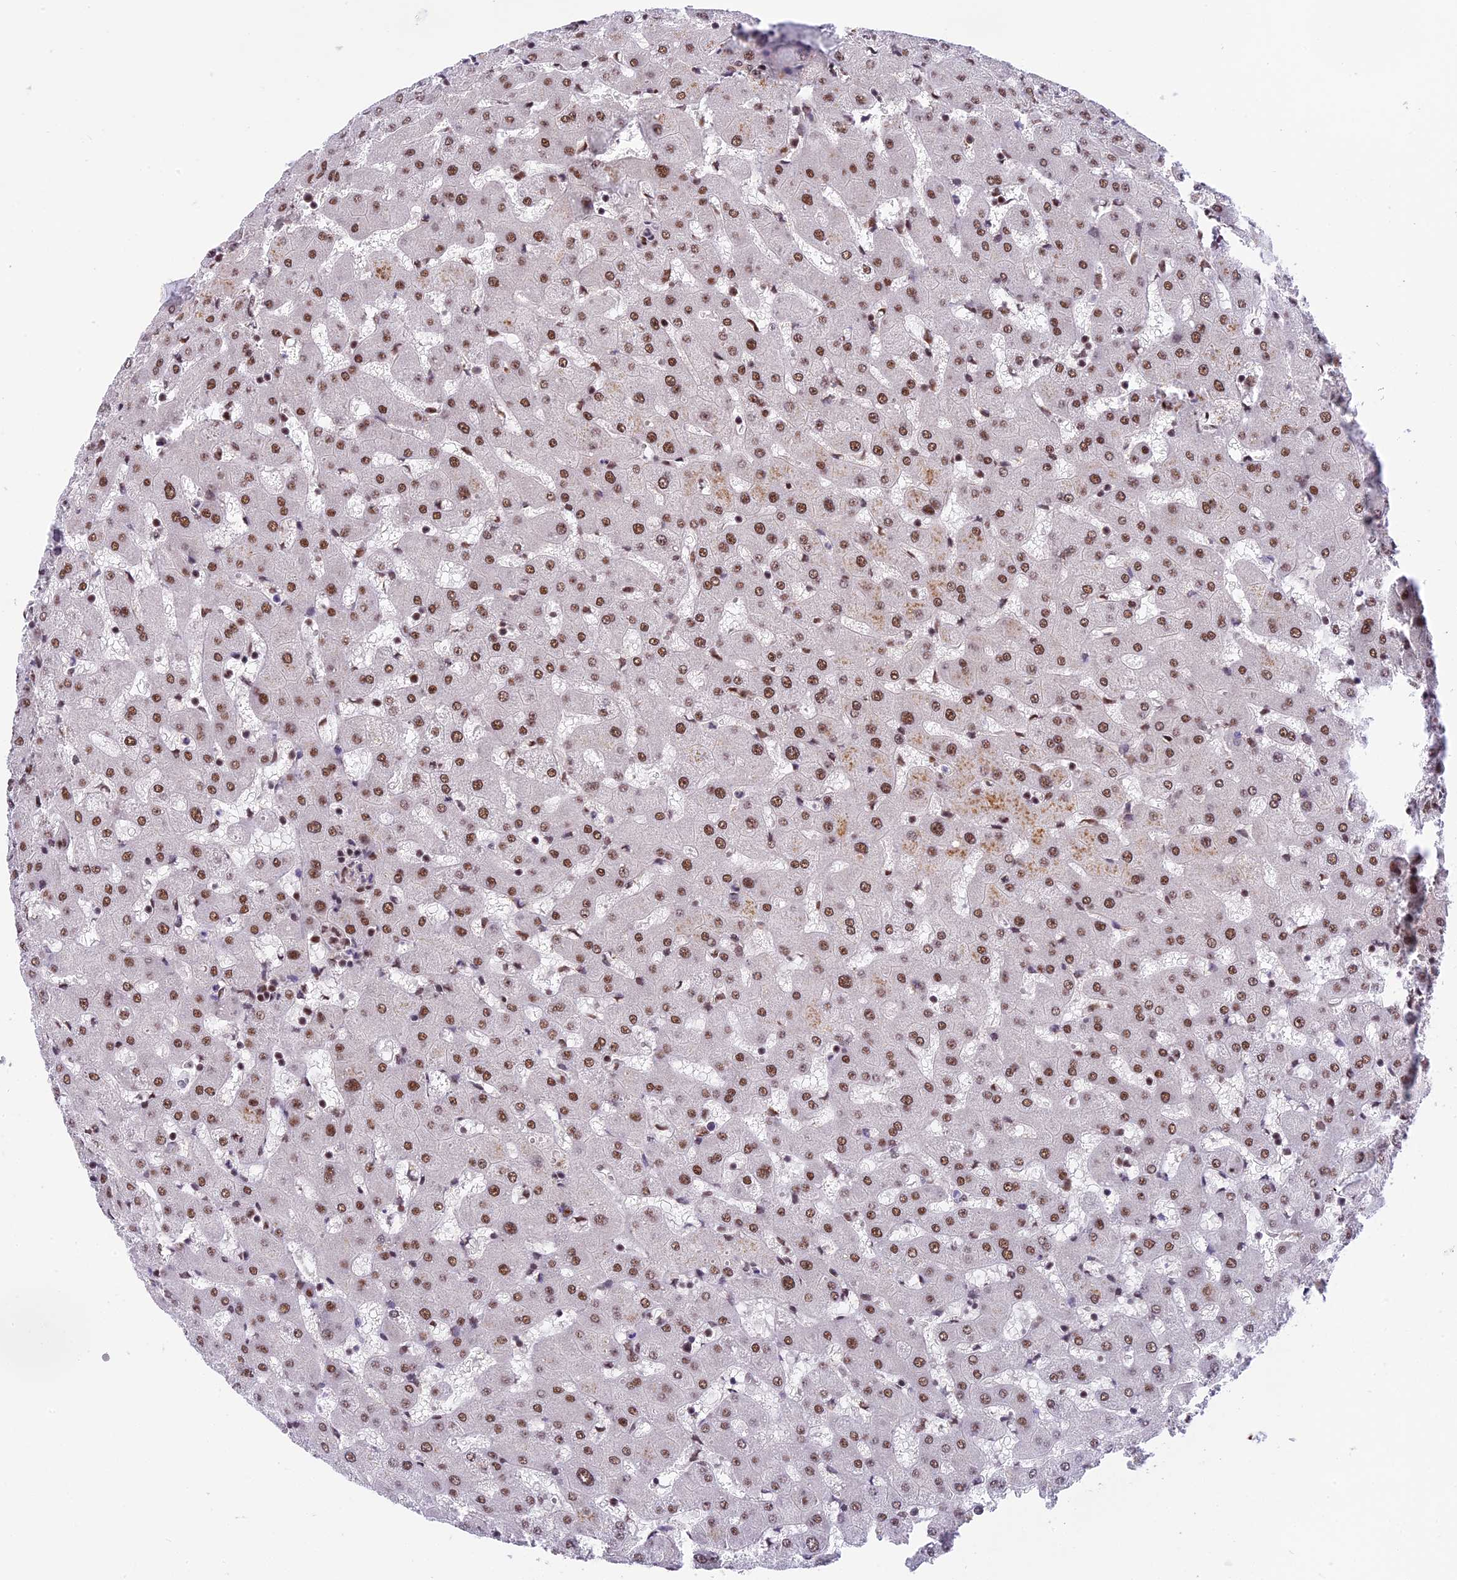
{"staining": {"intensity": "moderate", "quantity": ">75%", "location": "nuclear"}, "tissue": "liver", "cell_type": "Cholangiocytes", "image_type": "normal", "snomed": [{"axis": "morphology", "description": "Normal tissue, NOS"}, {"axis": "topography", "description": "Liver"}], "caption": "Liver stained for a protein (brown) demonstrates moderate nuclear positive staining in approximately >75% of cholangiocytes.", "gene": "RAMACL", "patient": {"sex": "female", "age": 63}}